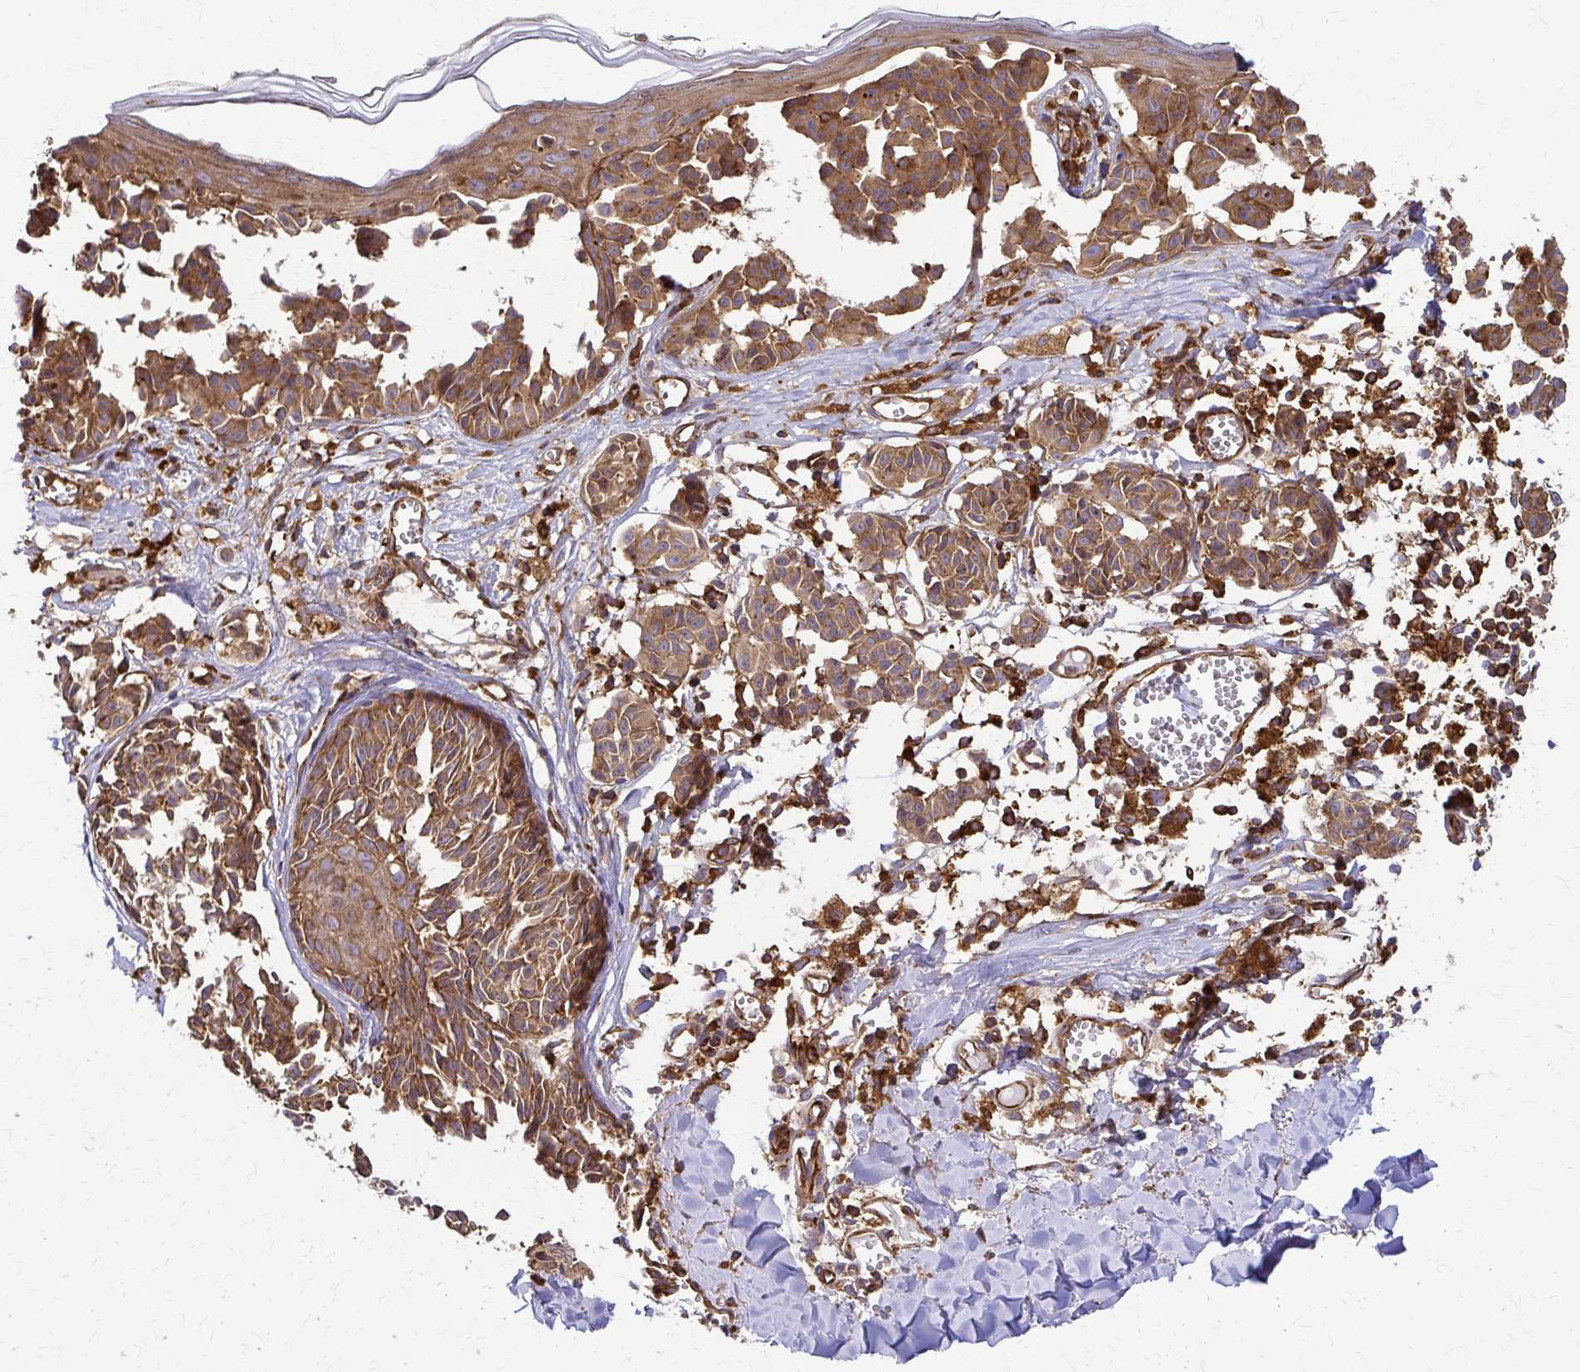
{"staining": {"intensity": "moderate", "quantity": ">75%", "location": "cytoplasmic/membranous"}, "tissue": "melanoma", "cell_type": "Tumor cells", "image_type": "cancer", "snomed": [{"axis": "morphology", "description": "Malignant melanoma, NOS"}, {"axis": "topography", "description": "Skin"}], "caption": "Brown immunohistochemical staining in malignant melanoma reveals moderate cytoplasmic/membranous expression in about >75% of tumor cells.", "gene": "WASF2", "patient": {"sex": "female", "age": 43}}